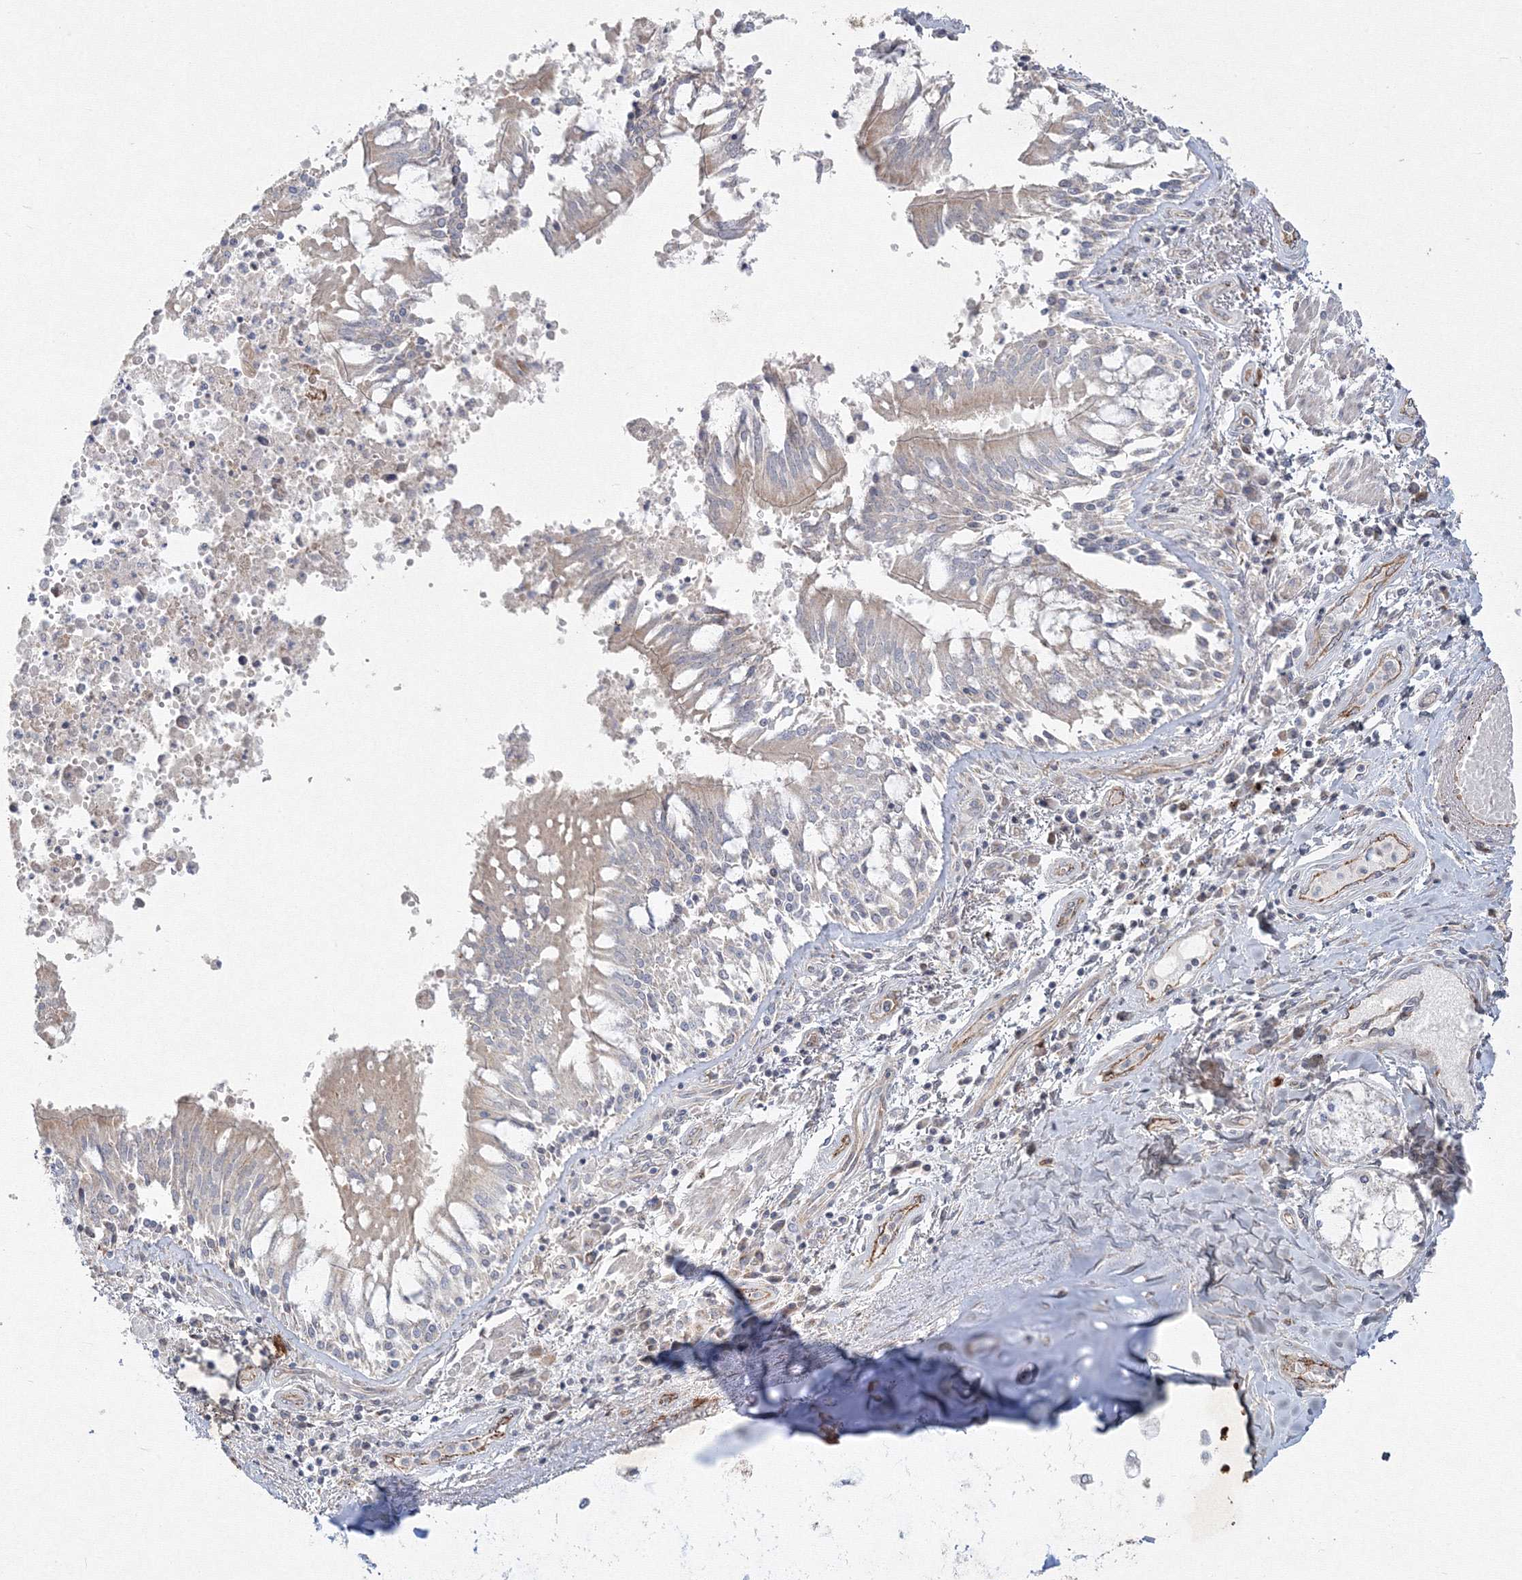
{"staining": {"intensity": "negative", "quantity": "none", "location": "none"}, "tissue": "adipose tissue", "cell_type": "Adipocytes", "image_type": "normal", "snomed": [{"axis": "morphology", "description": "Normal tissue, NOS"}, {"axis": "topography", "description": "Cartilage tissue"}, {"axis": "topography", "description": "Bronchus"}, {"axis": "topography", "description": "Lung"}, {"axis": "topography", "description": "Peripheral nerve tissue"}], "caption": "Micrograph shows no protein expression in adipocytes of unremarkable adipose tissue.", "gene": "WDR49", "patient": {"sex": "female", "age": 49}}